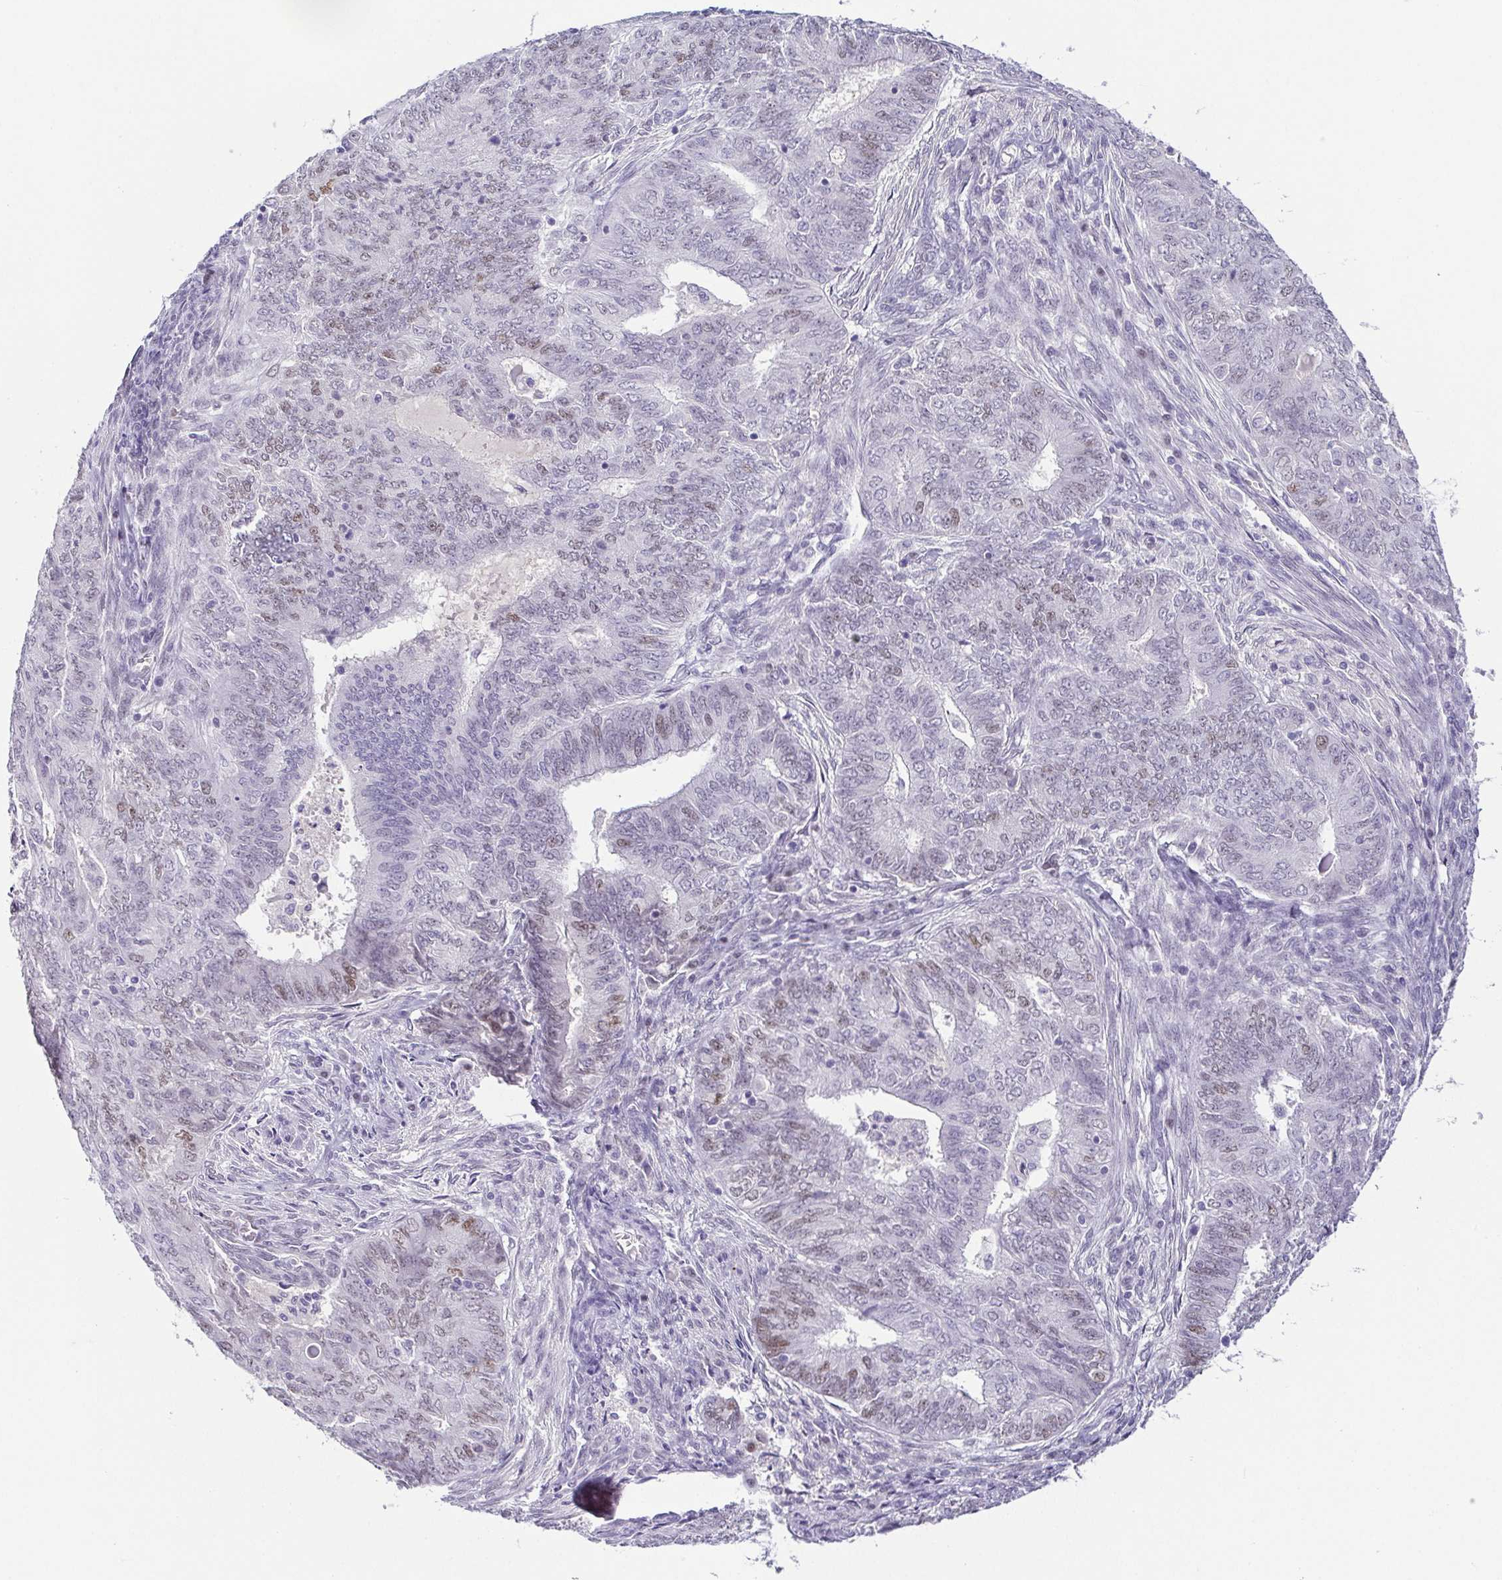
{"staining": {"intensity": "weak", "quantity": "<25%", "location": "nuclear"}, "tissue": "endometrial cancer", "cell_type": "Tumor cells", "image_type": "cancer", "snomed": [{"axis": "morphology", "description": "Adenocarcinoma, NOS"}, {"axis": "topography", "description": "Endometrium"}], "caption": "Immunohistochemistry photomicrograph of adenocarcinoma (endometrial) stained for a protein (brown), which displays no staining in tumor cells.", "gene": "TCF3", "patient": {"sex": "female", "age": 62}}